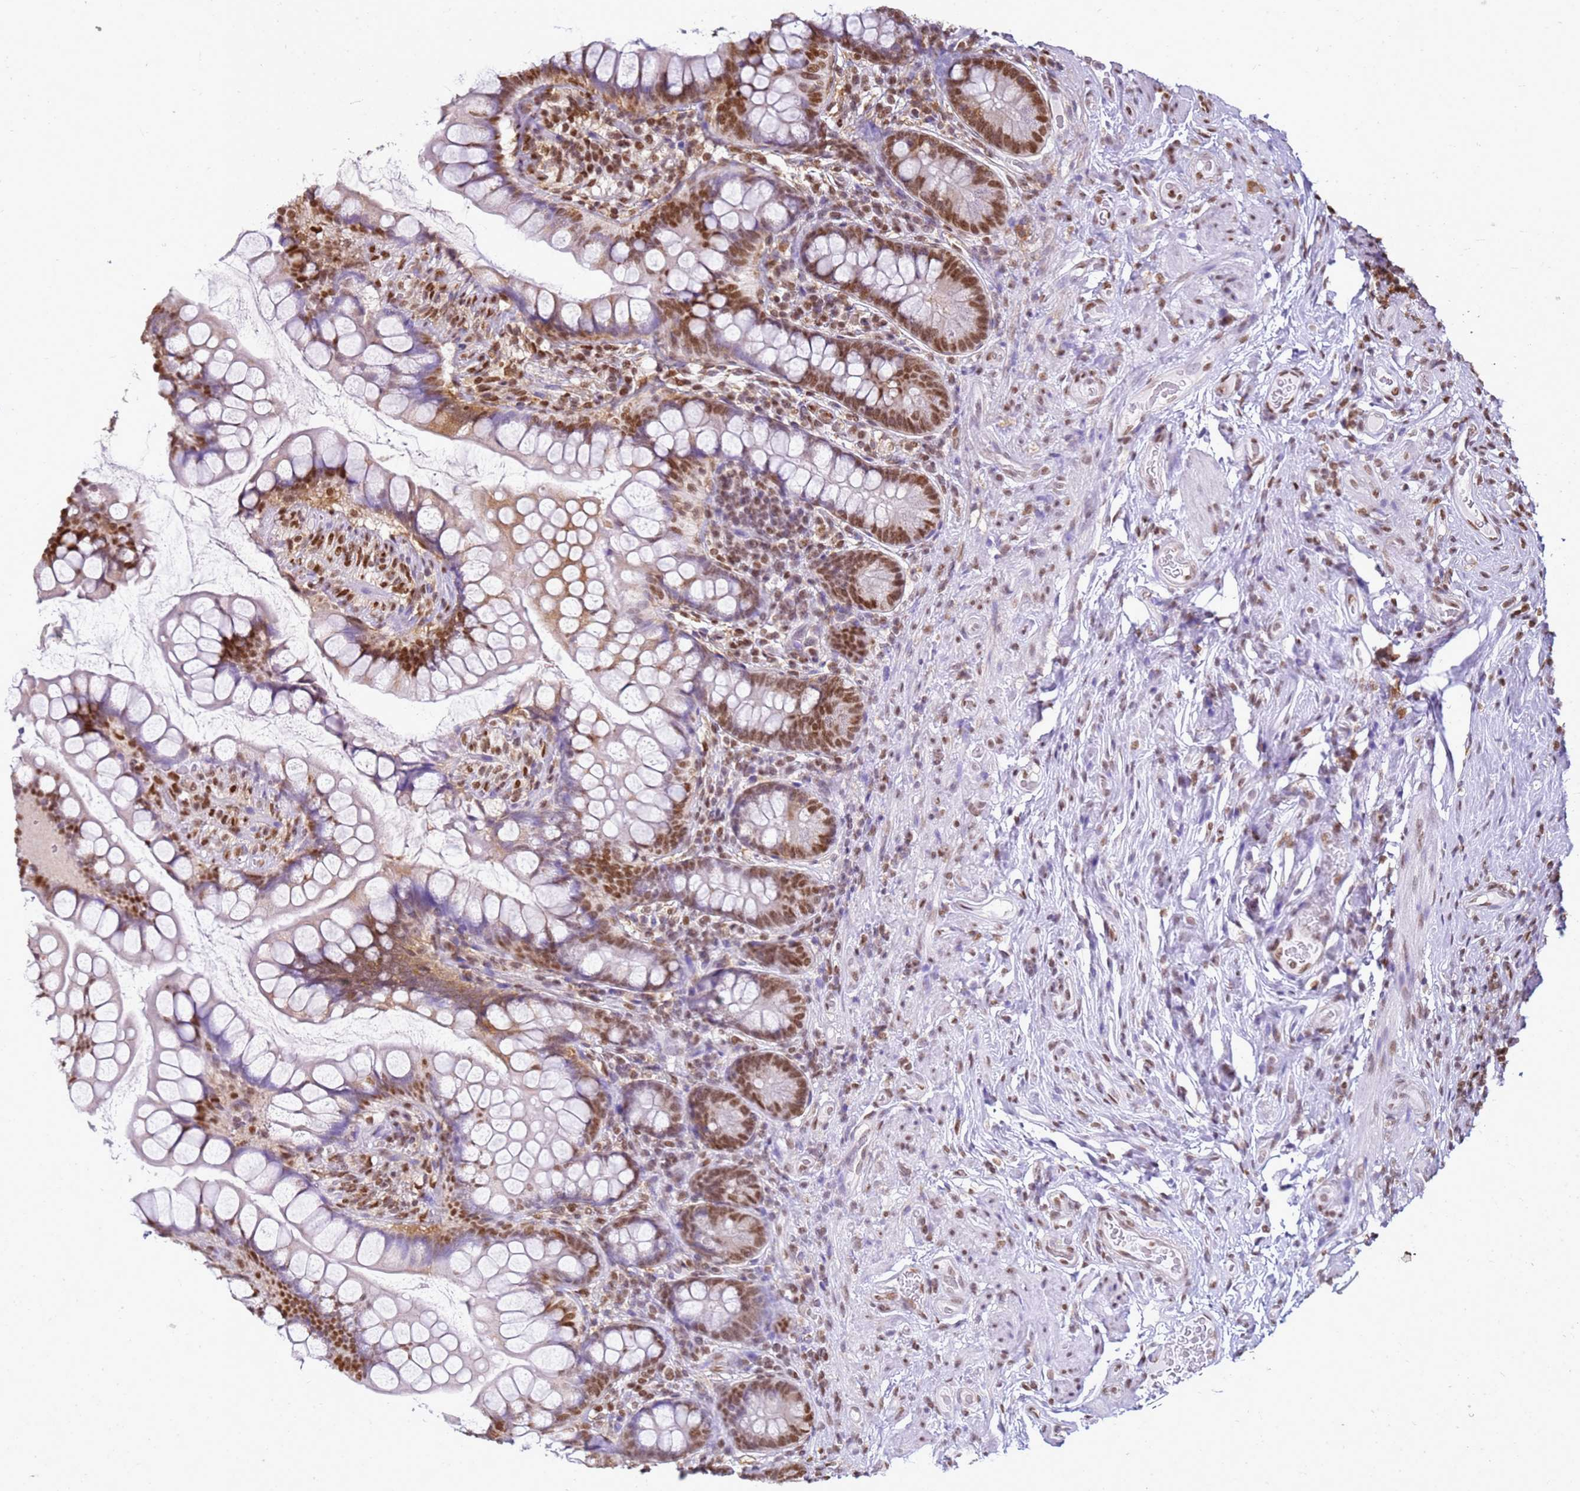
{"staining": {"intensity": "moderate", "quantity": ">75%", "location": "nuclear"}, "tissue": "small intestine", "cell_type": "Glandular cells", "image_type": "normal", "snomed": [{"axis": "morphology", "description": "Normal tissue, NOS"}, {"axis": "topography", "description": "Small intestine"}], "caption": "The immunohistochemical stain labels moderate nuclear staining in glandular cells of benign small intestine.", "gene": "APEX1", "patient": {"sex": "male", "age": 70}}